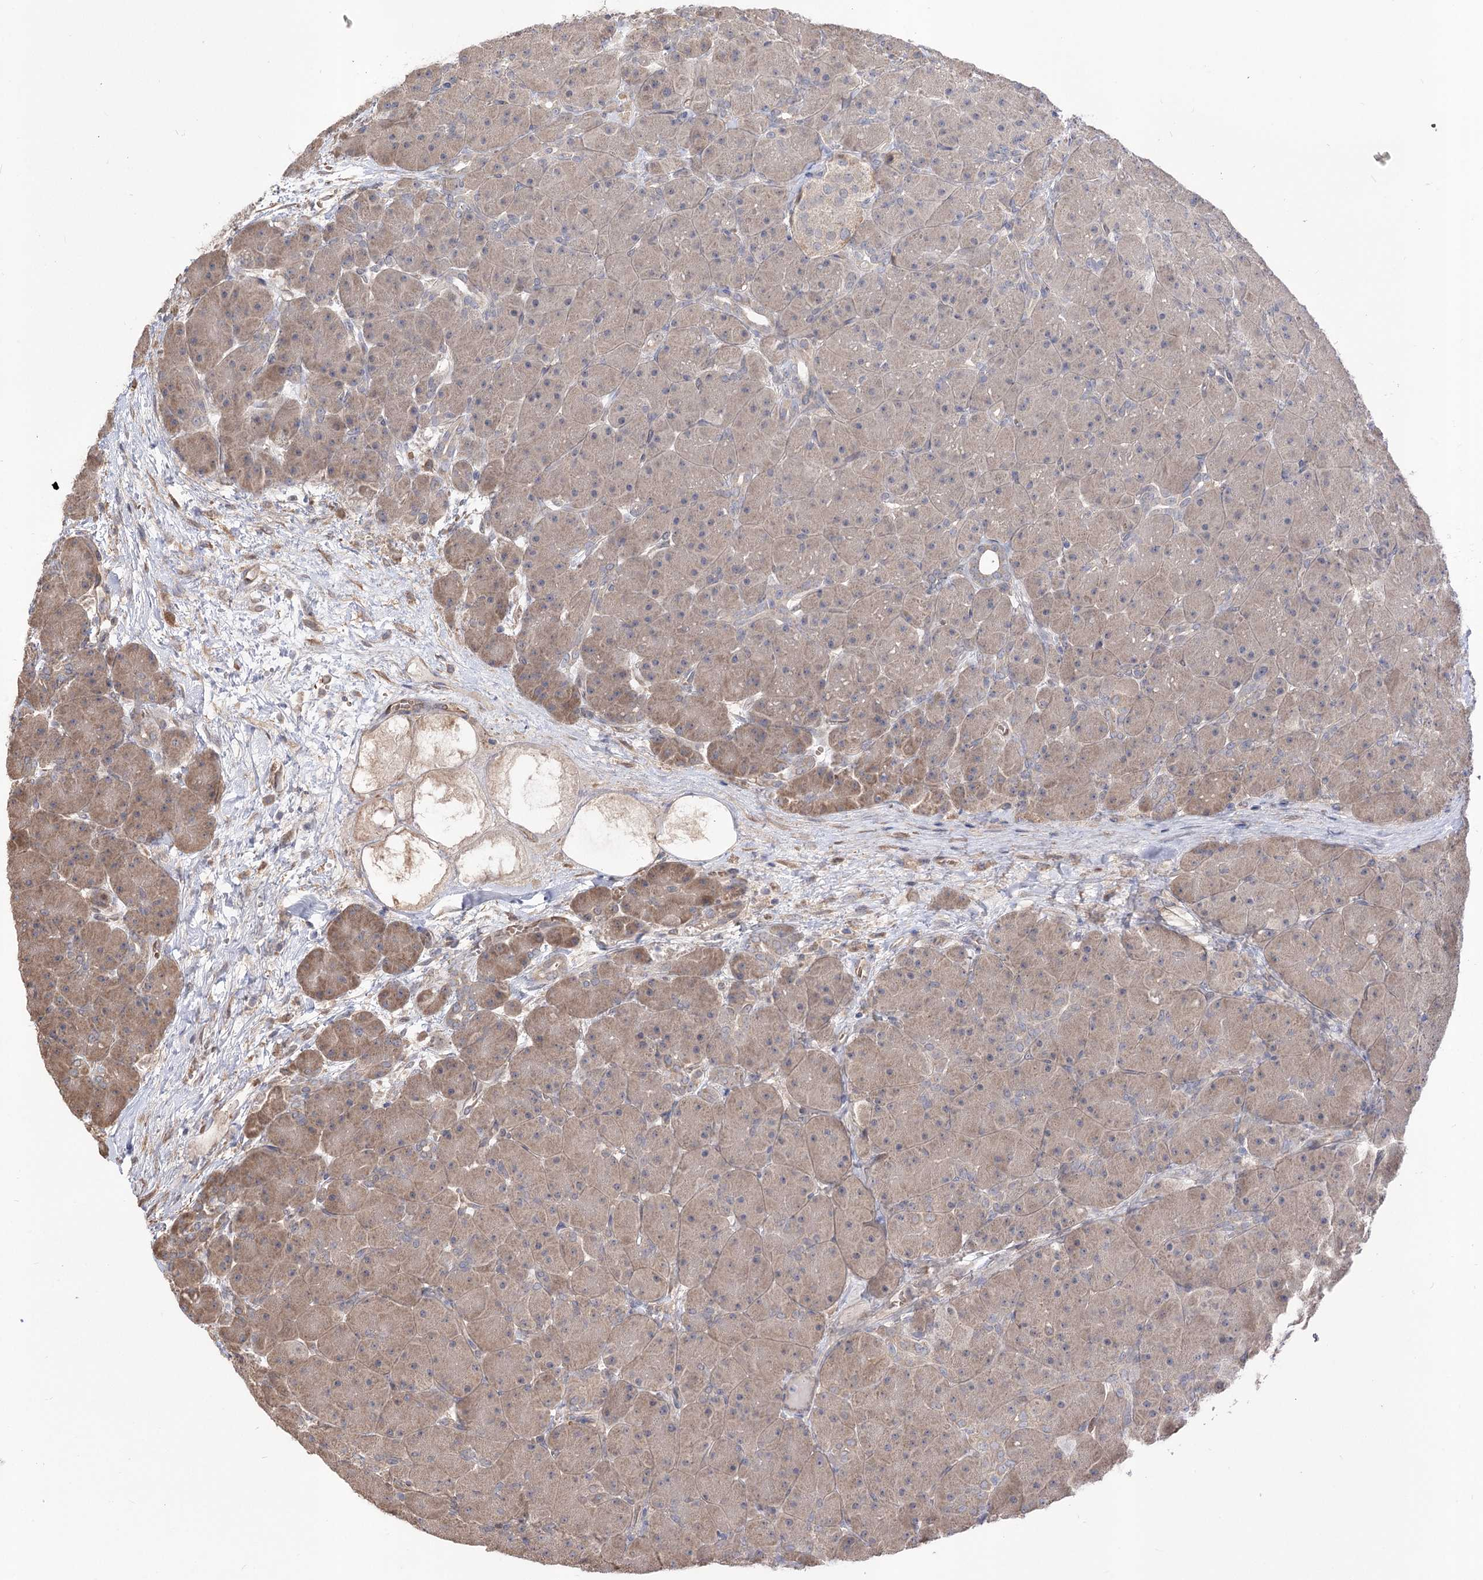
{"staining": {"intensity": "moderate", "quantity": "25%-75%", "location": "cytoplasmic/membranous"}, "tissue": "pancreas", "cell_type": "Exocrine glandular cells", "image_type": "normal", "snomed": [{"axis": "morphology", "description": "Normal tissue, NOS"}, {"axis": "topography", "description": "Pancreas"}], "caption": "Exocrine glandular cells show medium levels of moderate cytoplasmic/membranous expression in about 25%-75% of cells in benign pancreas.", "gene": "R3HDM2", "patient": {"sex": "male", "age": 66}}